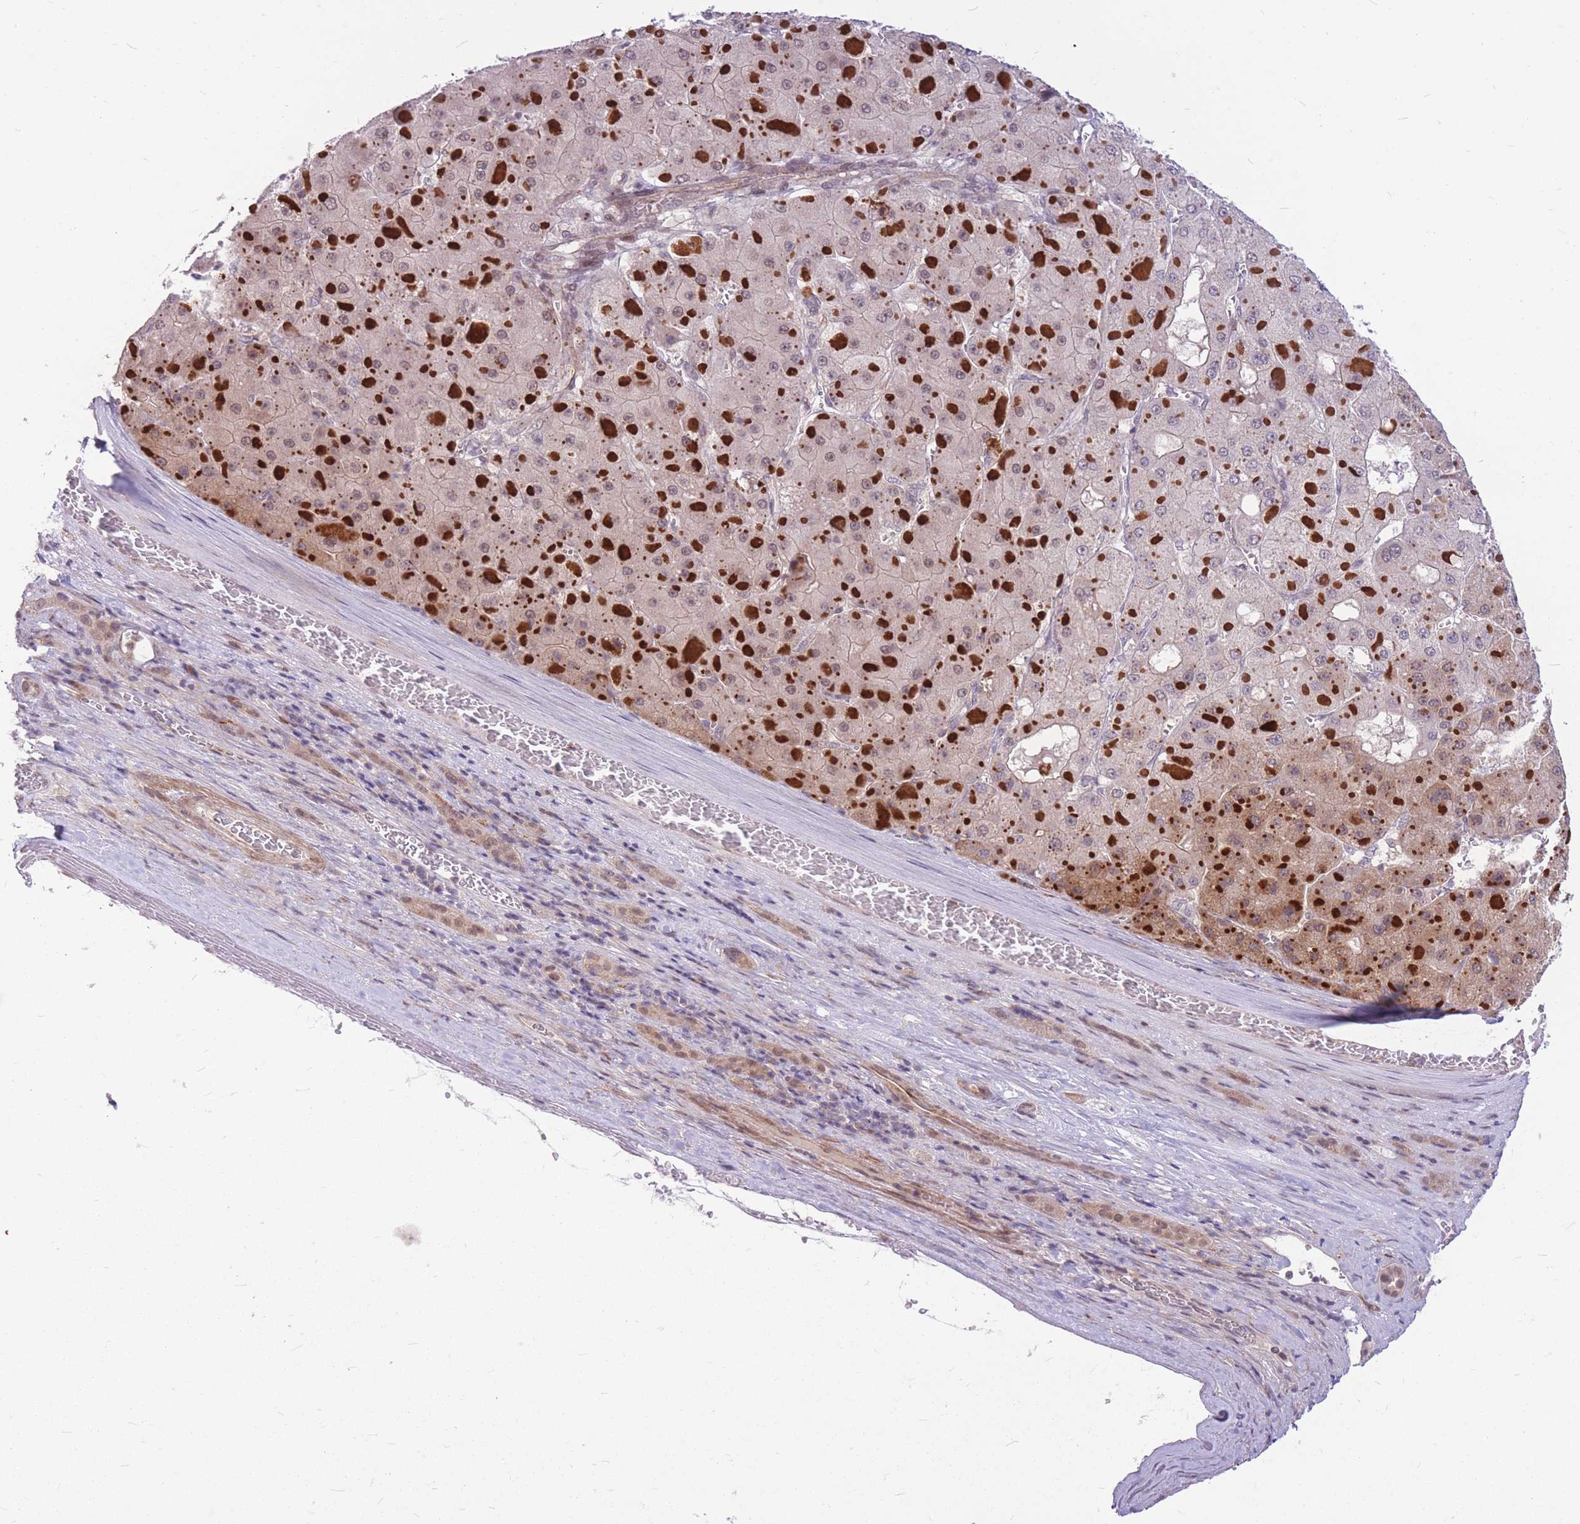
{"staining": {"intensity": "negative", "quantity": "none", "location": "none"}, "tissue": "liver cancer", "cell_type": "Tumor cells", "image_type": "cancer", "snomed": [{"axis": "morphology", "description": "Carcinoma, Hepatocellular, NOS"}, {"axis": "topography", "description": "Liver"}], "caption": "Liver hepatocellular carcinoma stained for a protein using immunohistochemistry exhibits no staining tumor cells.", "gene": "TCF20", "patient": {"sex": "female", "age": 73}}